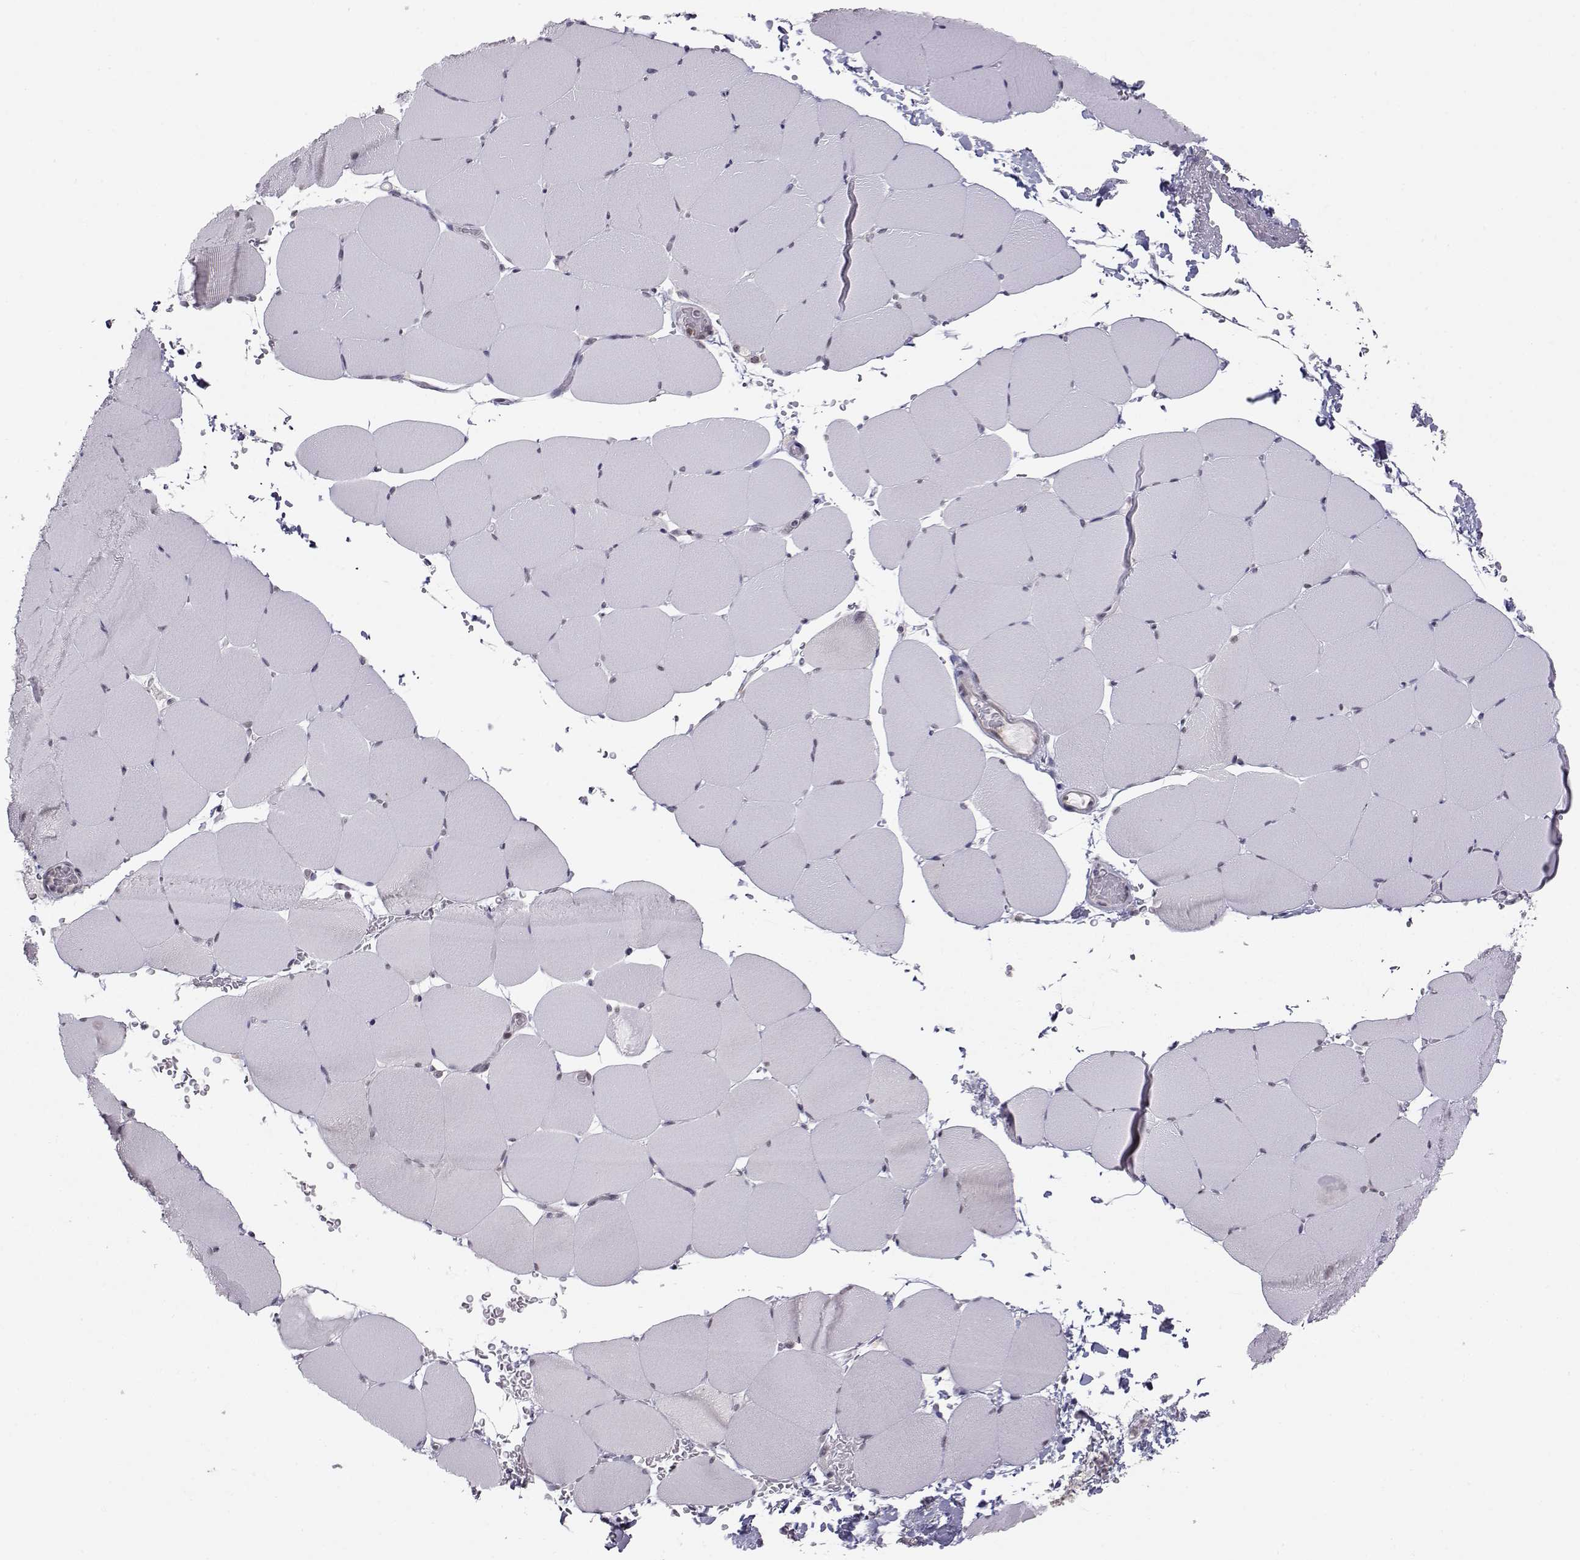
{"staining": {"intensity": "negative", "quantity": "none", "location": "none"}, "tissue": "skeletal muscle", "cell_type": "Myocytes", "image_type": "normal", "snomed": [{"axis": "morphology", "description": "Normal tissue, NOS"}, {"axis": "topography", "description": "Skeletal muscle"}], "caption": "Micrograph shows no significant protein positivity in myocytes of benign skeletal muscle. (DAB IHC, high magnification).", "gene": "KIF13B", "patient": {"sex": "female", "age": 37}}